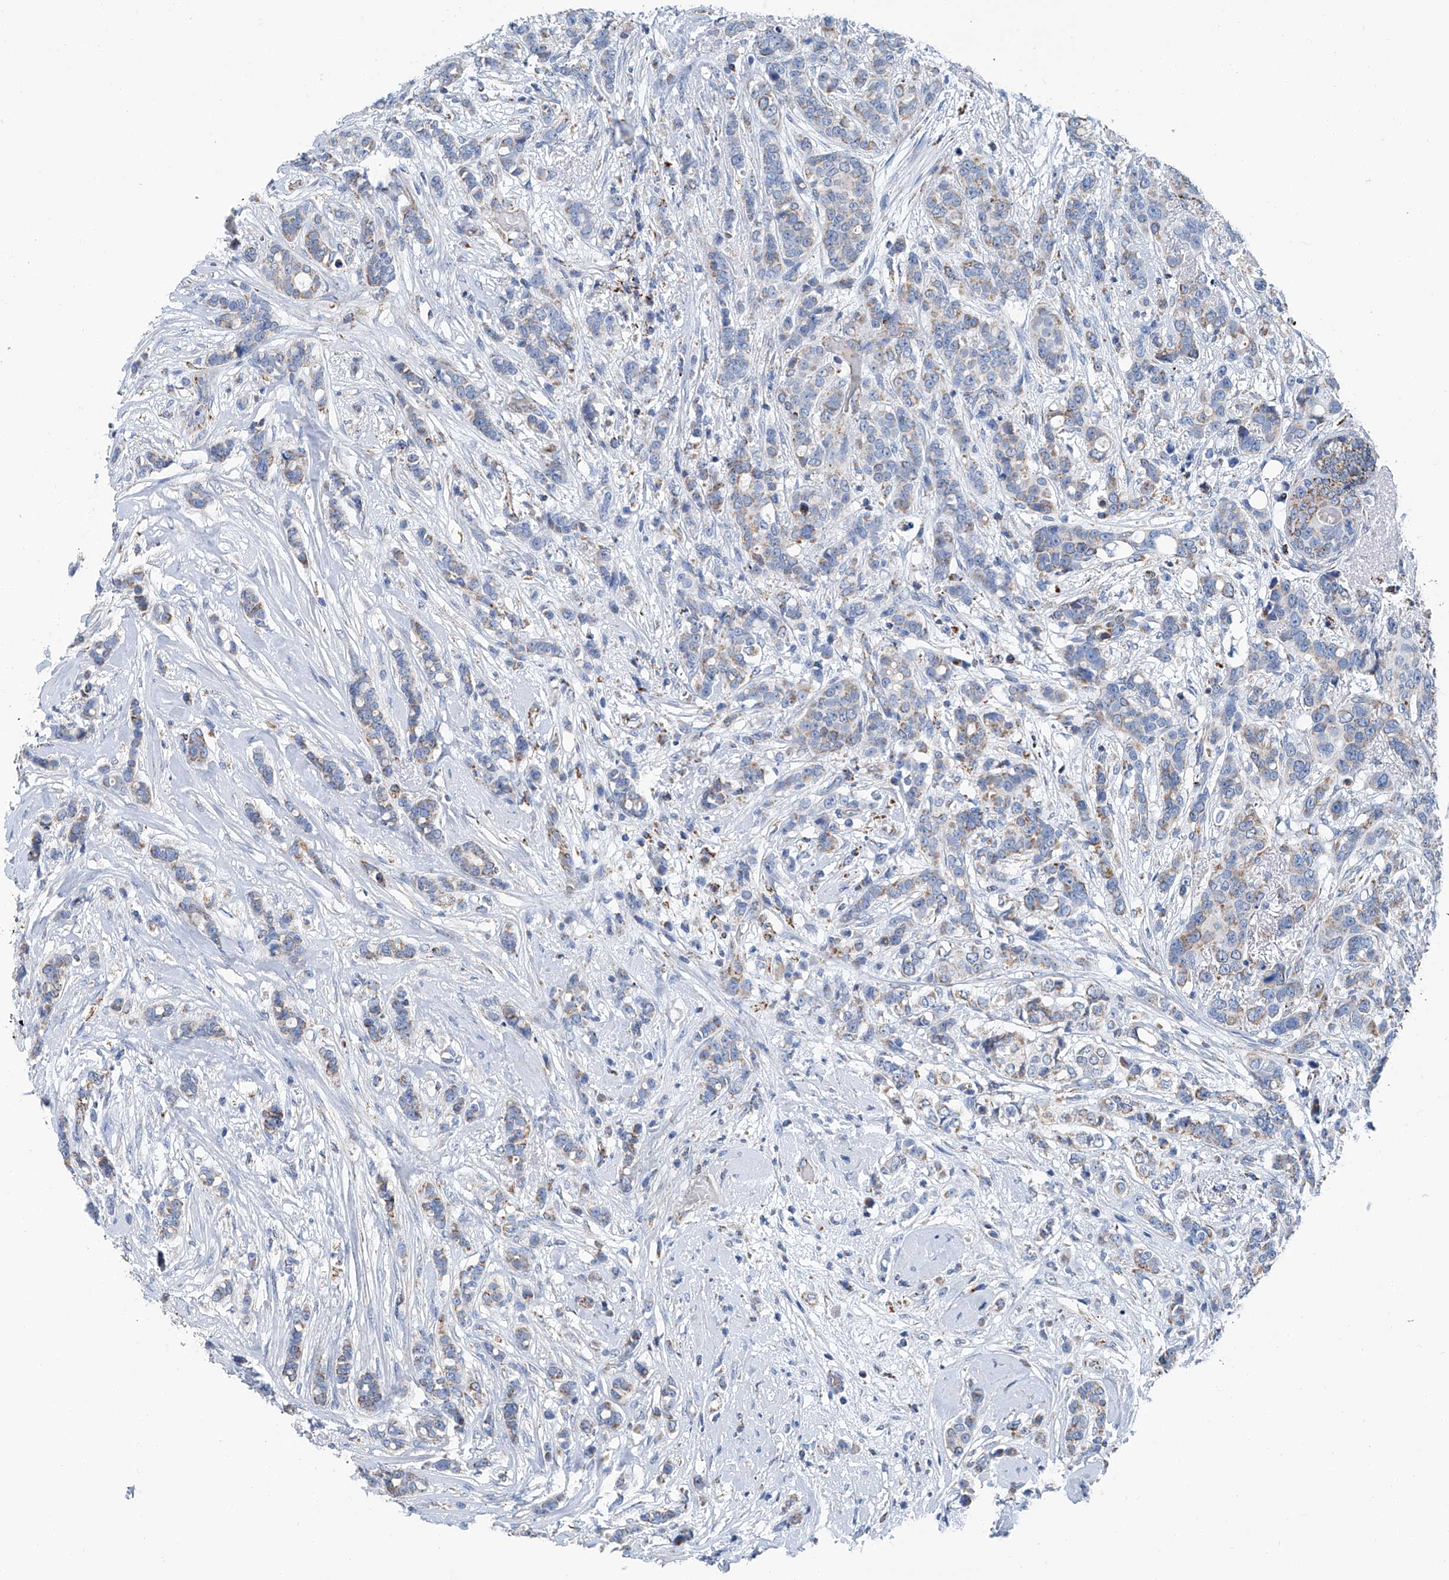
{"staining": {"intensity": "moderate", "quantity": "<25%", "location": "cytoplasmic/membranous"}, "tissue": "breast cancer", "cell_type": "Tumor cells", "image_type": "cancer", "snomed": [{"axis": "morphology", "description": "Lobular carcinoma"}, {"axis": "topography", "description": "Breast"}], "caption": "Protein staining reveals moderate cytoplasmic/membranous expression in about <25% of tumor cells in breast cancer (lobular carcinoma). (brown staining indicates protein expression, while blue staining denotes nuclei).", "gene": "MT-ND1", "patient": {"sex": "female", "age": 51}}